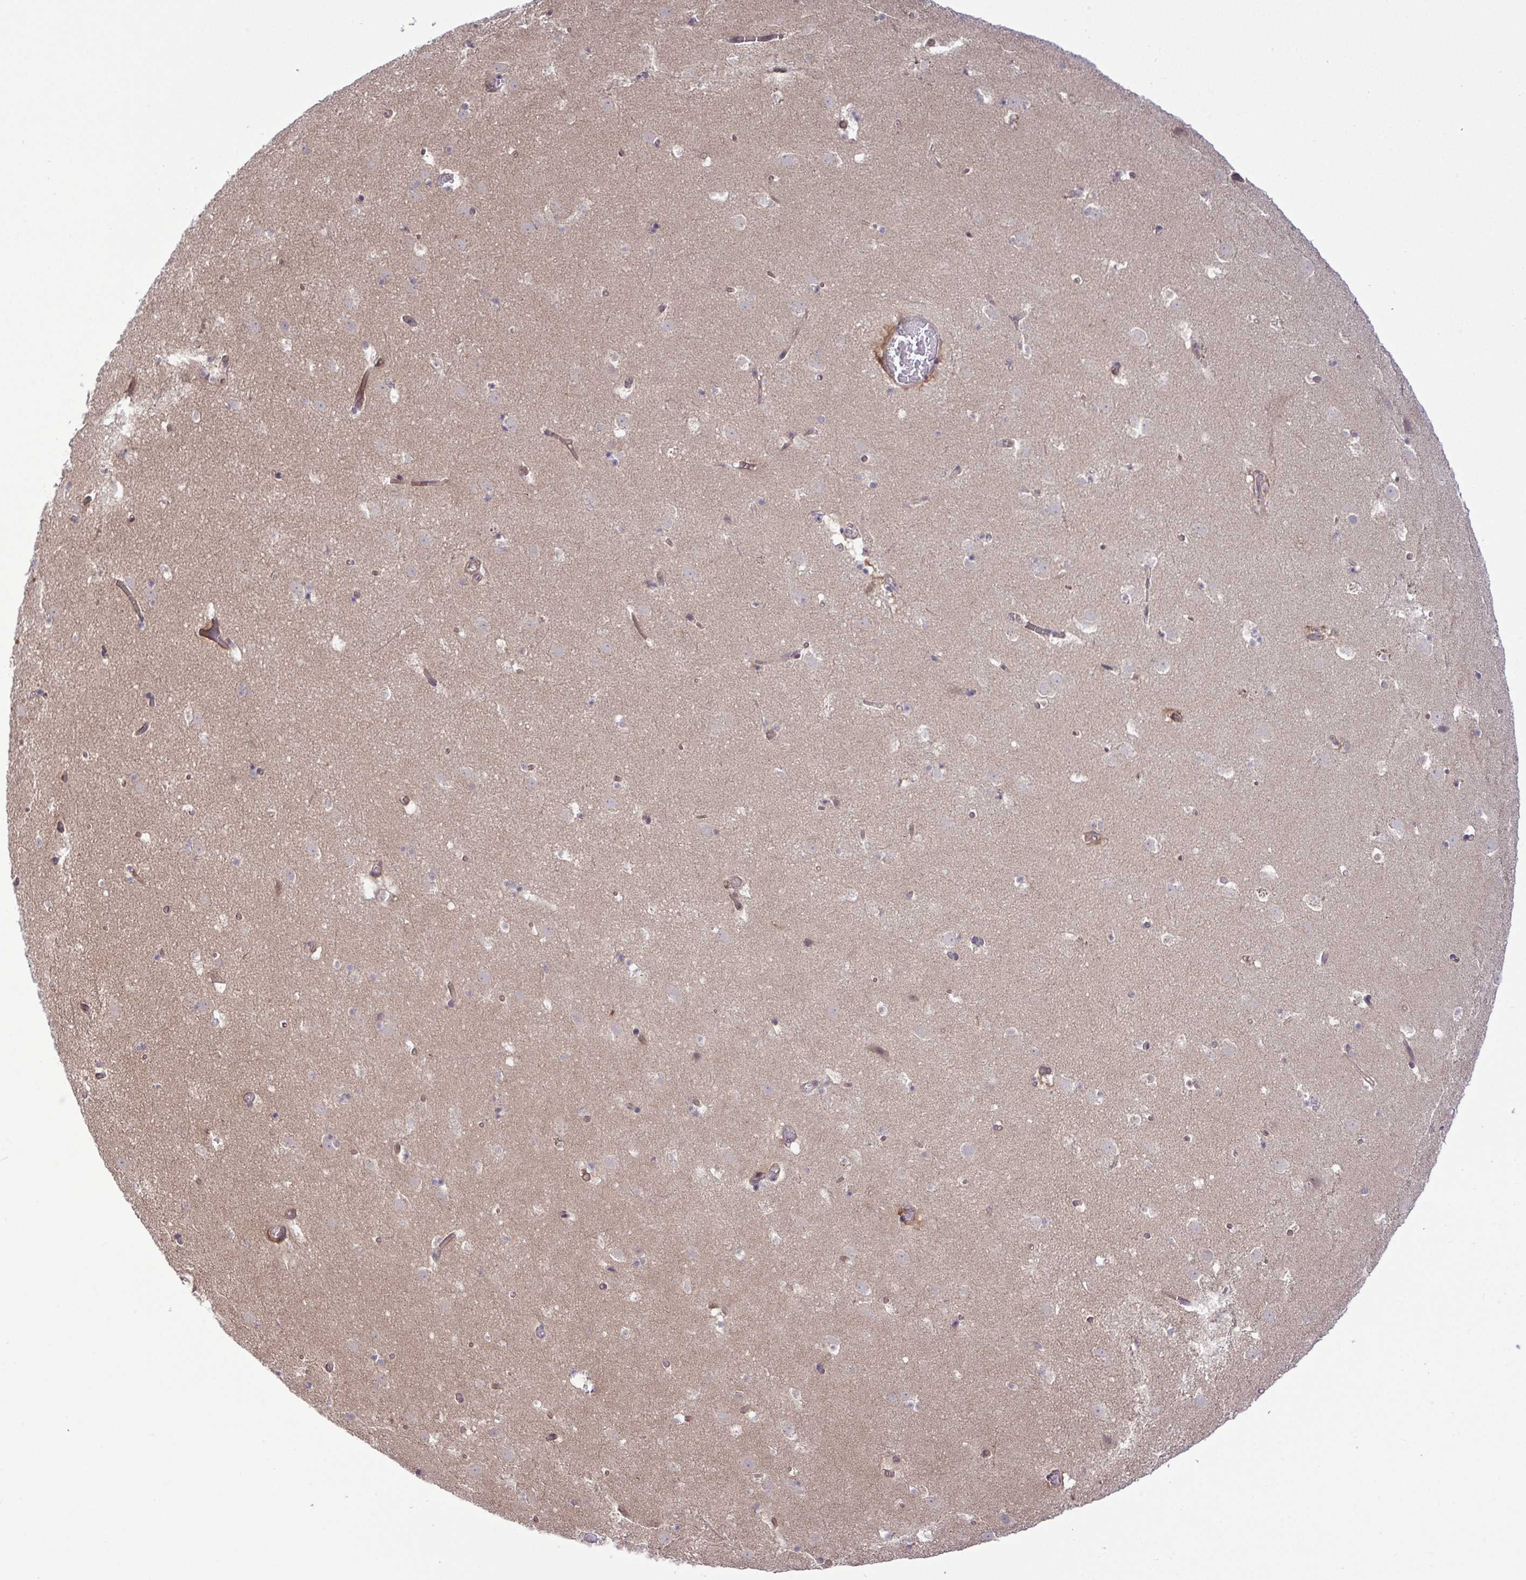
{"staining": {"intensity": "negative", "quantity": "none", "location": "none"}, "tissue": "caudate", "cell_type": "Glial cells", "image_type": "normal", "snomed": [{"axis": "morphology", "description": "Normal tissue, NOS"}, {"axis": "topography", "description": "Lateral ventricle wall"}], "caption": "An IHC photomicrograph of unremarkable caudate is shown. There is no staining in glial cells of caudate.", "gene": "CMPK1", "patient": {"sex": "male", "age": 37}}